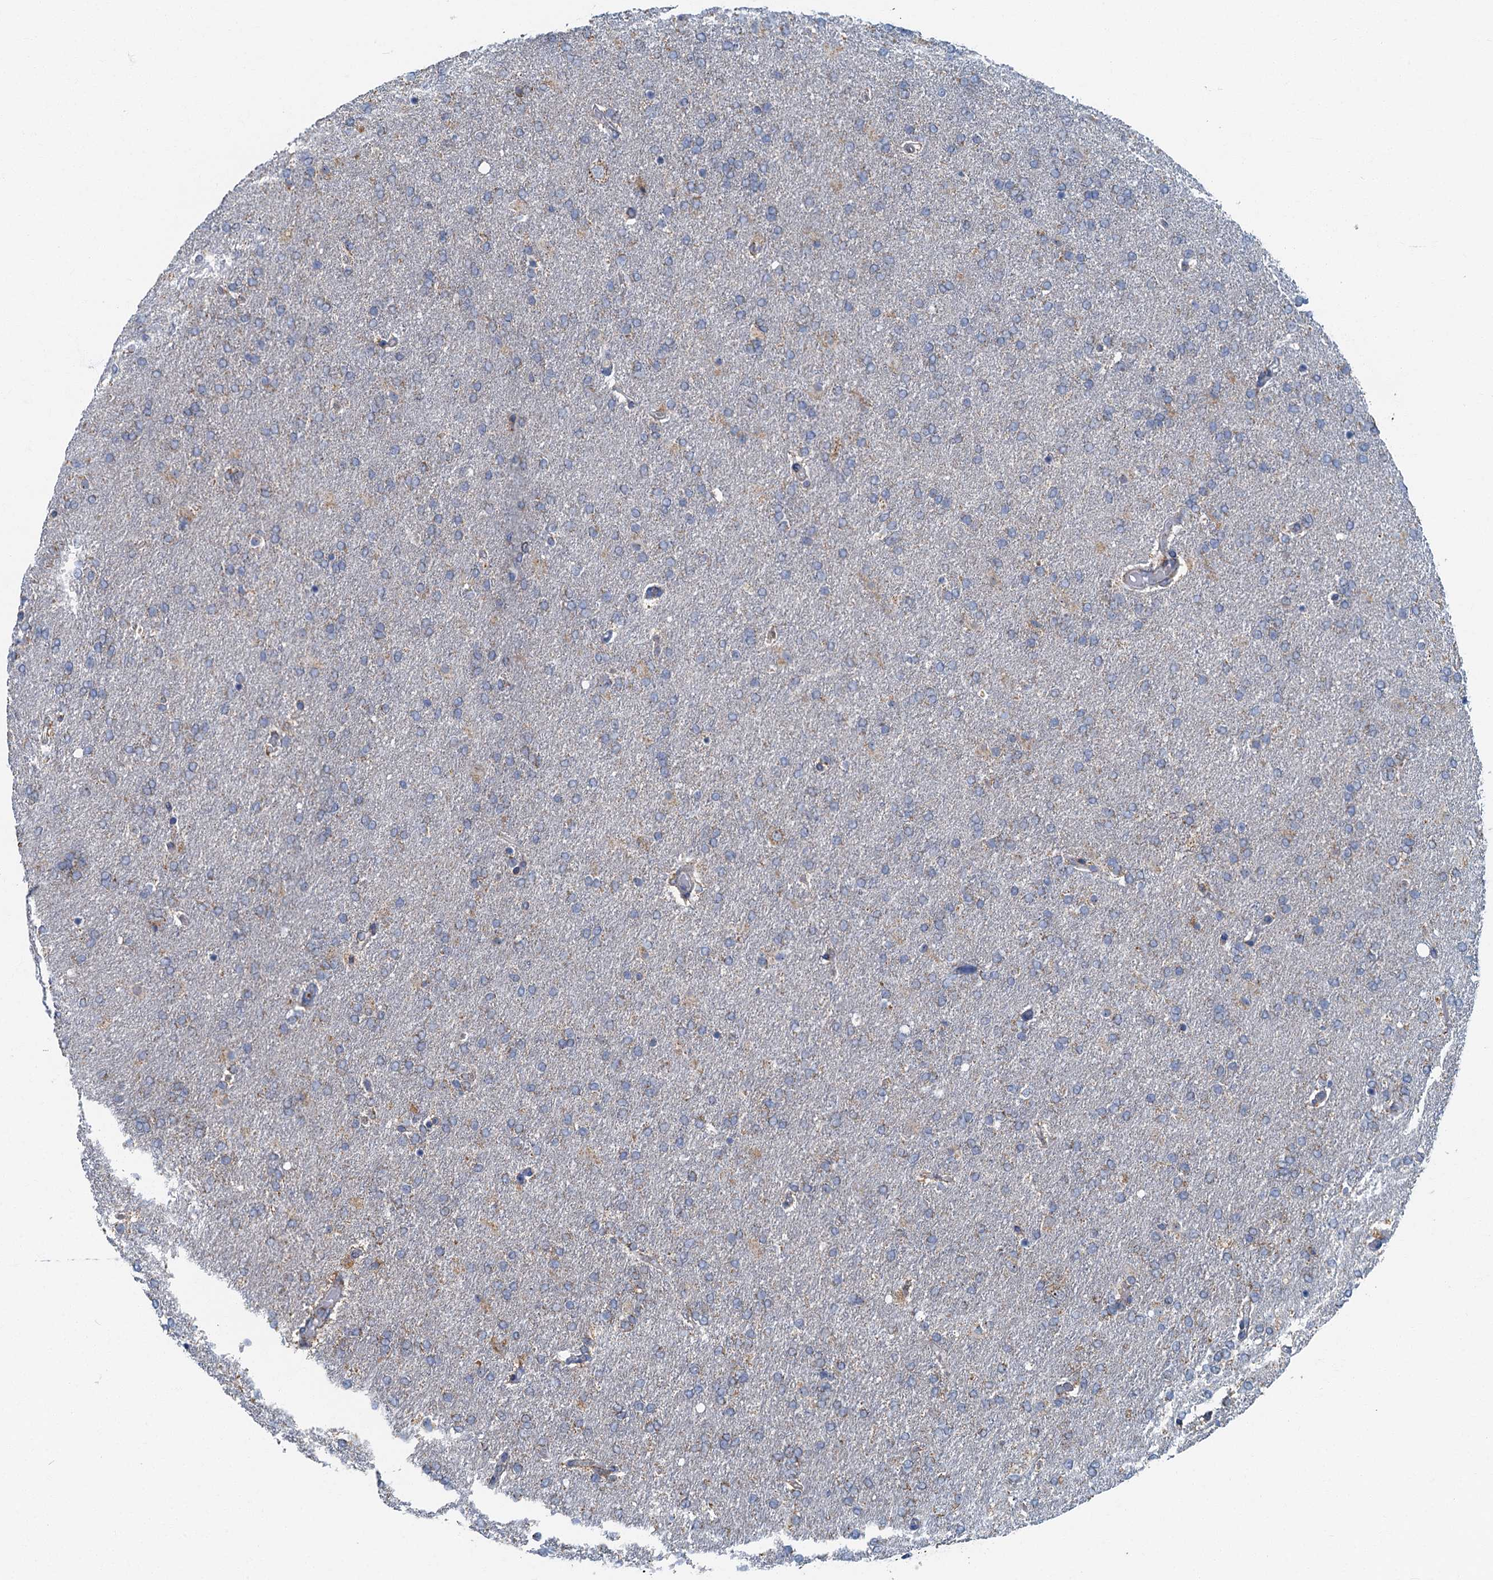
{"staining": {"intensity": "negative", "quantity": "none", "location": "none"}, "tissue": "glioma", "cell_type": "Tumor cells", "image_type": "cancer", "snomed": [{"axis": "morphology", "description": "Glioma, malignant, High grade"}, {"axis": "topography", "description": "Brain"}], "caption": "Tumor cells show no significant positivity in high-grade glioma (malignant).", "gene": "RAD9B", "patient": {"sex": "male", "age": 72}}